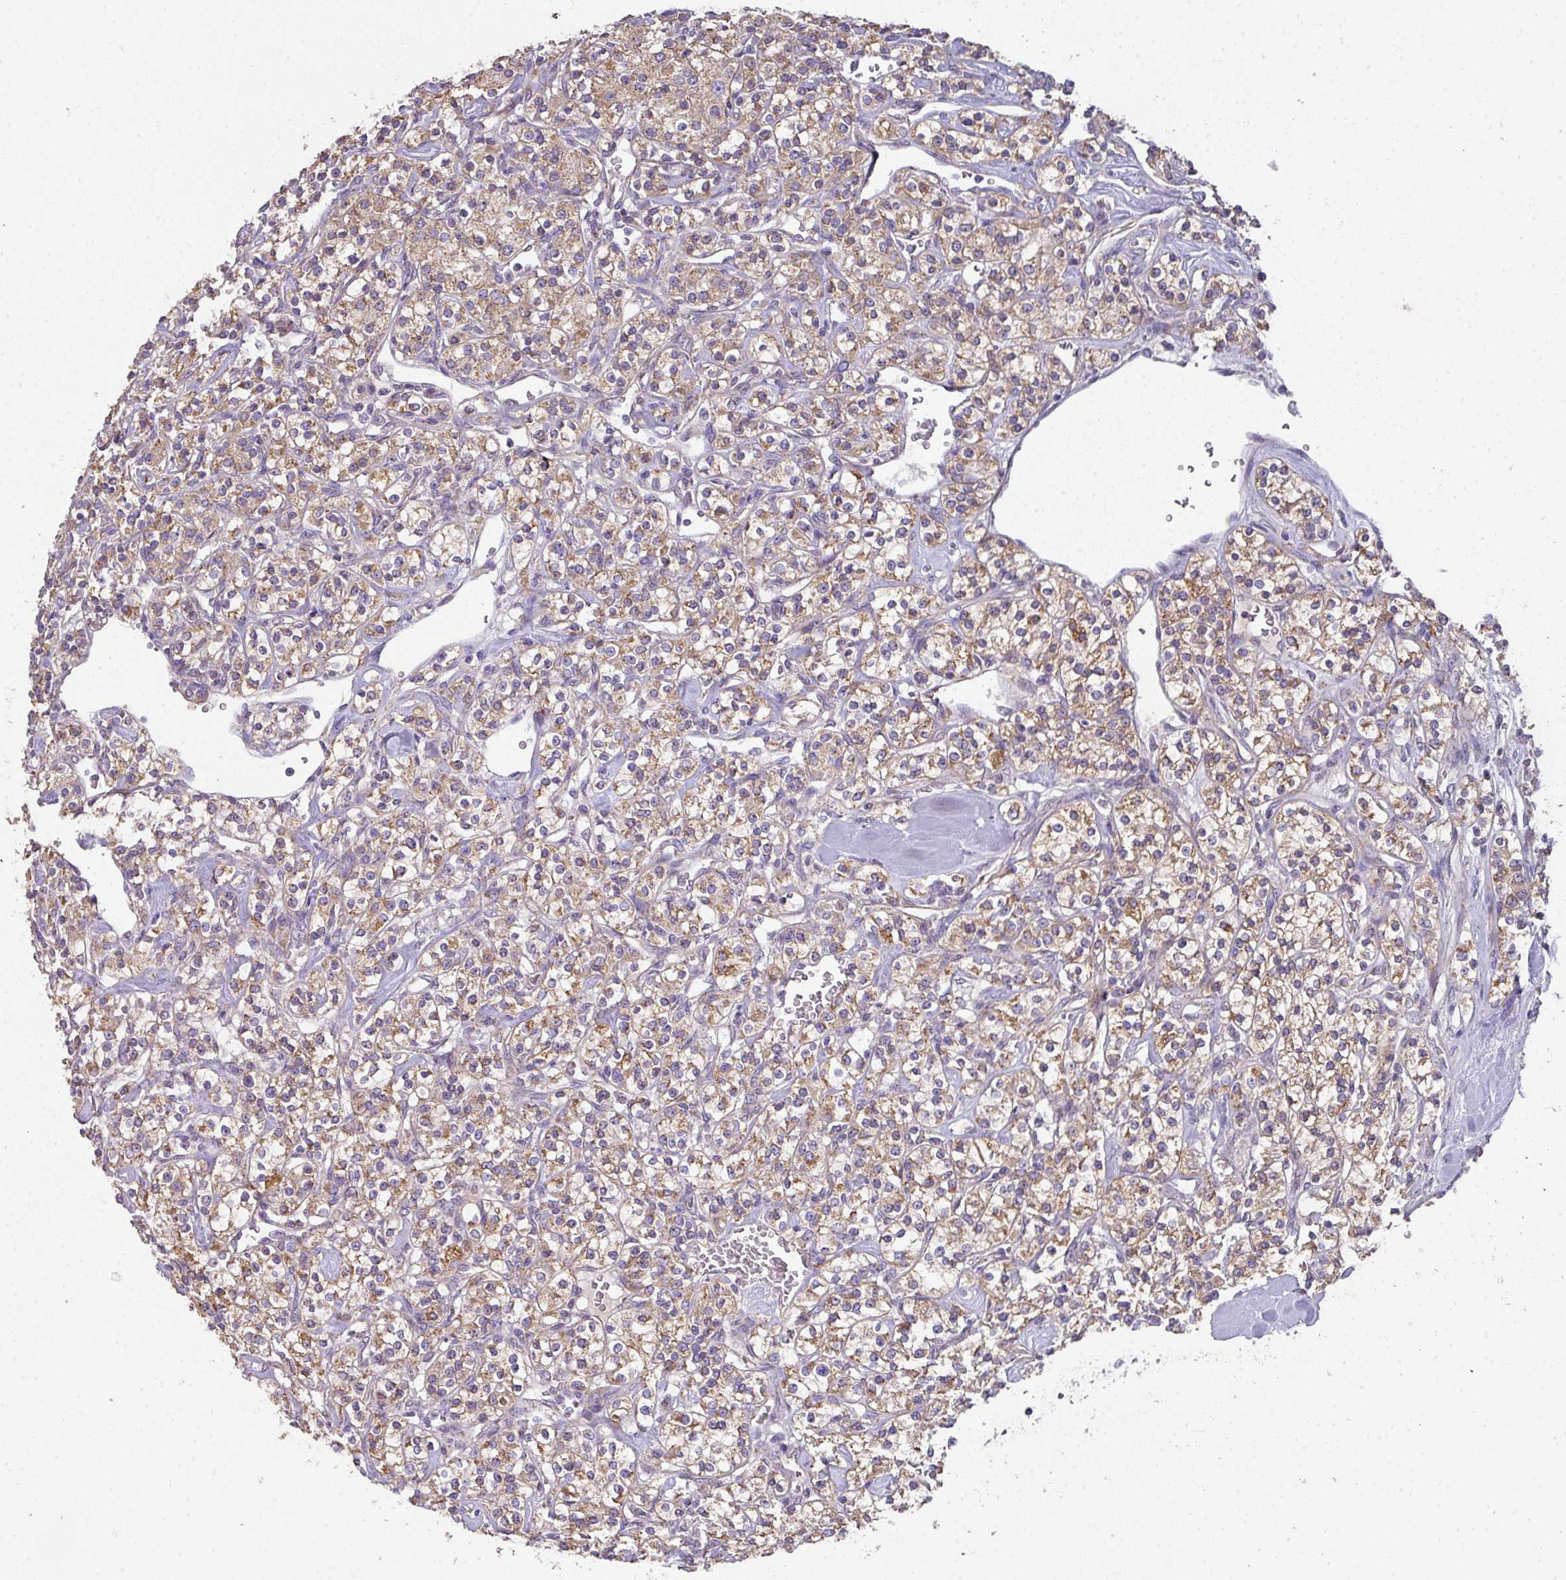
{"staining": {"intensity": "moderate", "quantity": ">75%", "location": "cytoplasmic/membranous"}, "tissue": "renal cancer", "cell_type": "Tumor cells", "image_type": "cancer", "snomed": [{"axis": "morphology", "description": "Adenocarcinoma, NOS"}, {"axis": "topography", "description": "Kidney"}], "caption": "High-power microscopy captured an immunohistochemistry micrograph of renal adenocarcinoma, revealing moderate cytoplasmic/membranous positivity in approximately >75% of tumor cells.", "gene": "PALS2", "patient": {"sex": "male", "age": 77}}